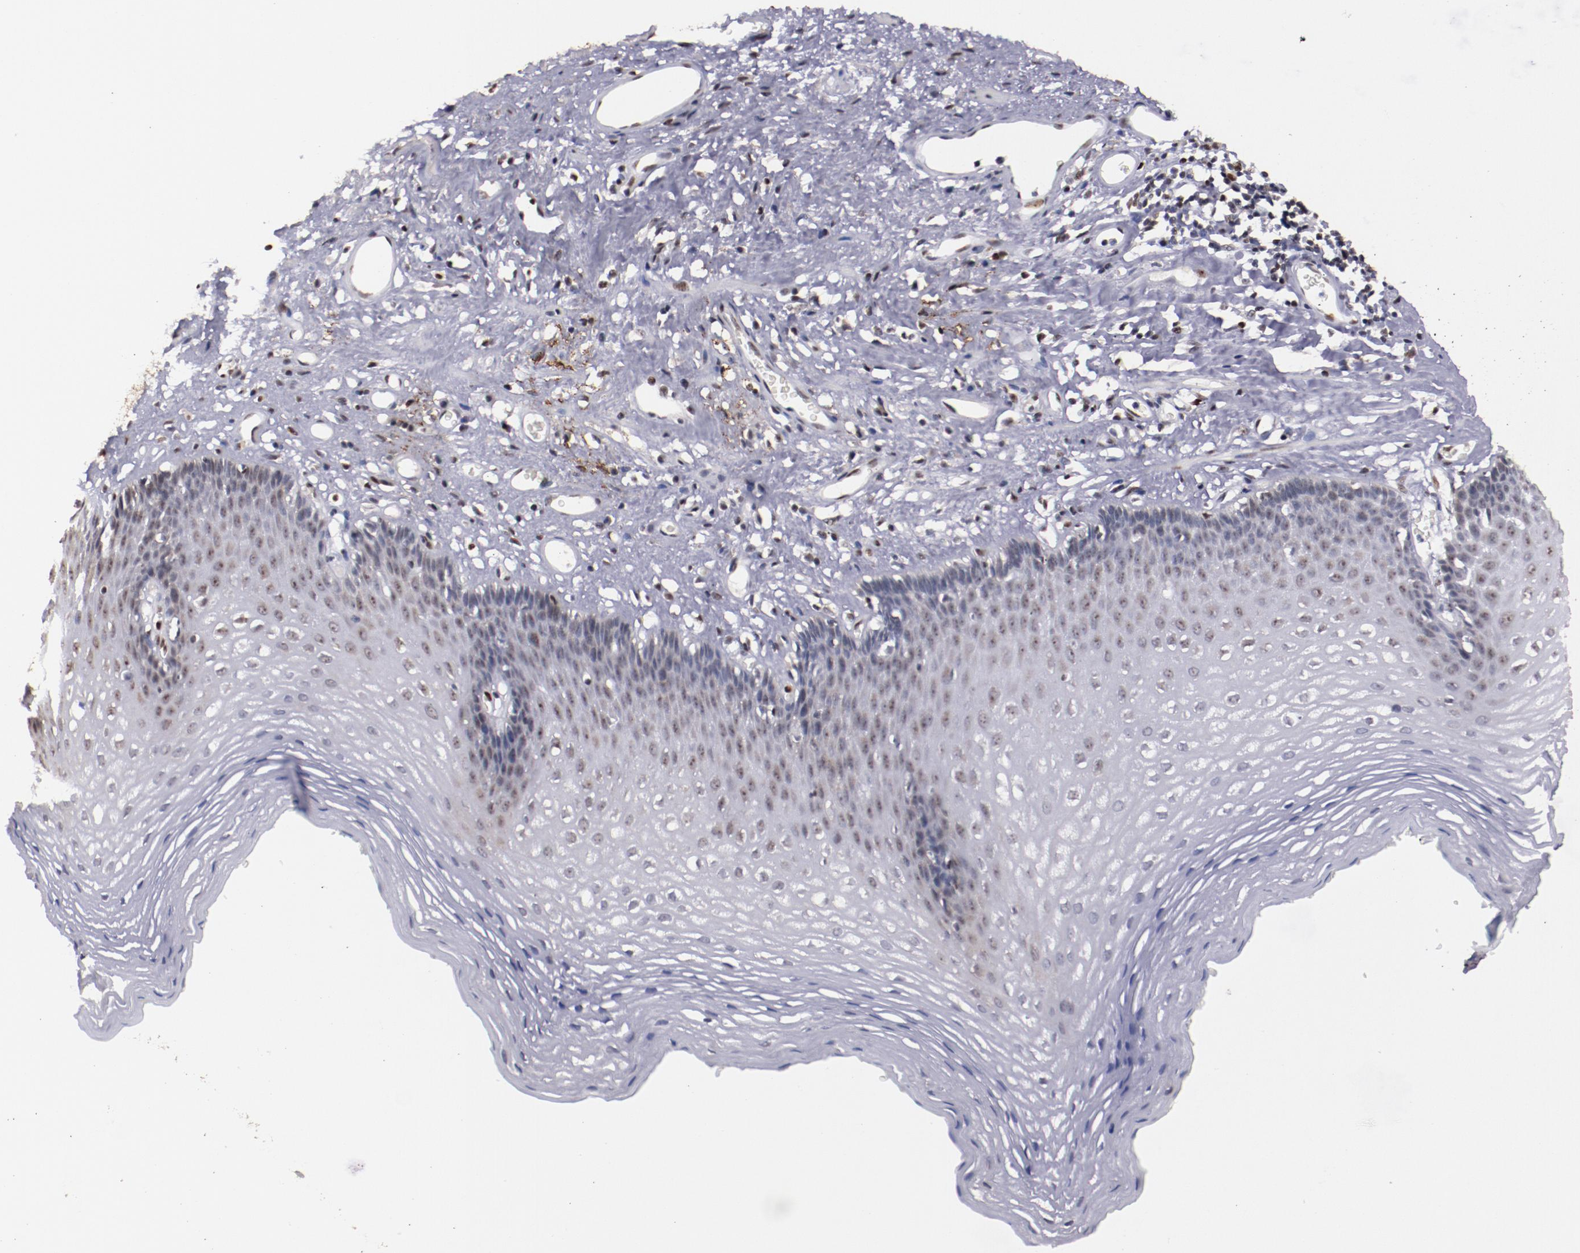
{"staining": {"intensity": "weak", "quantity": "<25%", "location": "nuclear"}, "tissue": "esophagus", "cell_type": "Squamous epithelial cells", "image_type": "normal", "snomed": [{"axis": "morphology", "description": "Normal tissue, NOS"}, {"axis": "topography", "description": "Esophagus"}], "caption": "Squamous epithelial cells show no significant expression in normal esophagus.", "gene": "DDX24", "patient": {"sex": "female", "age": 70}}